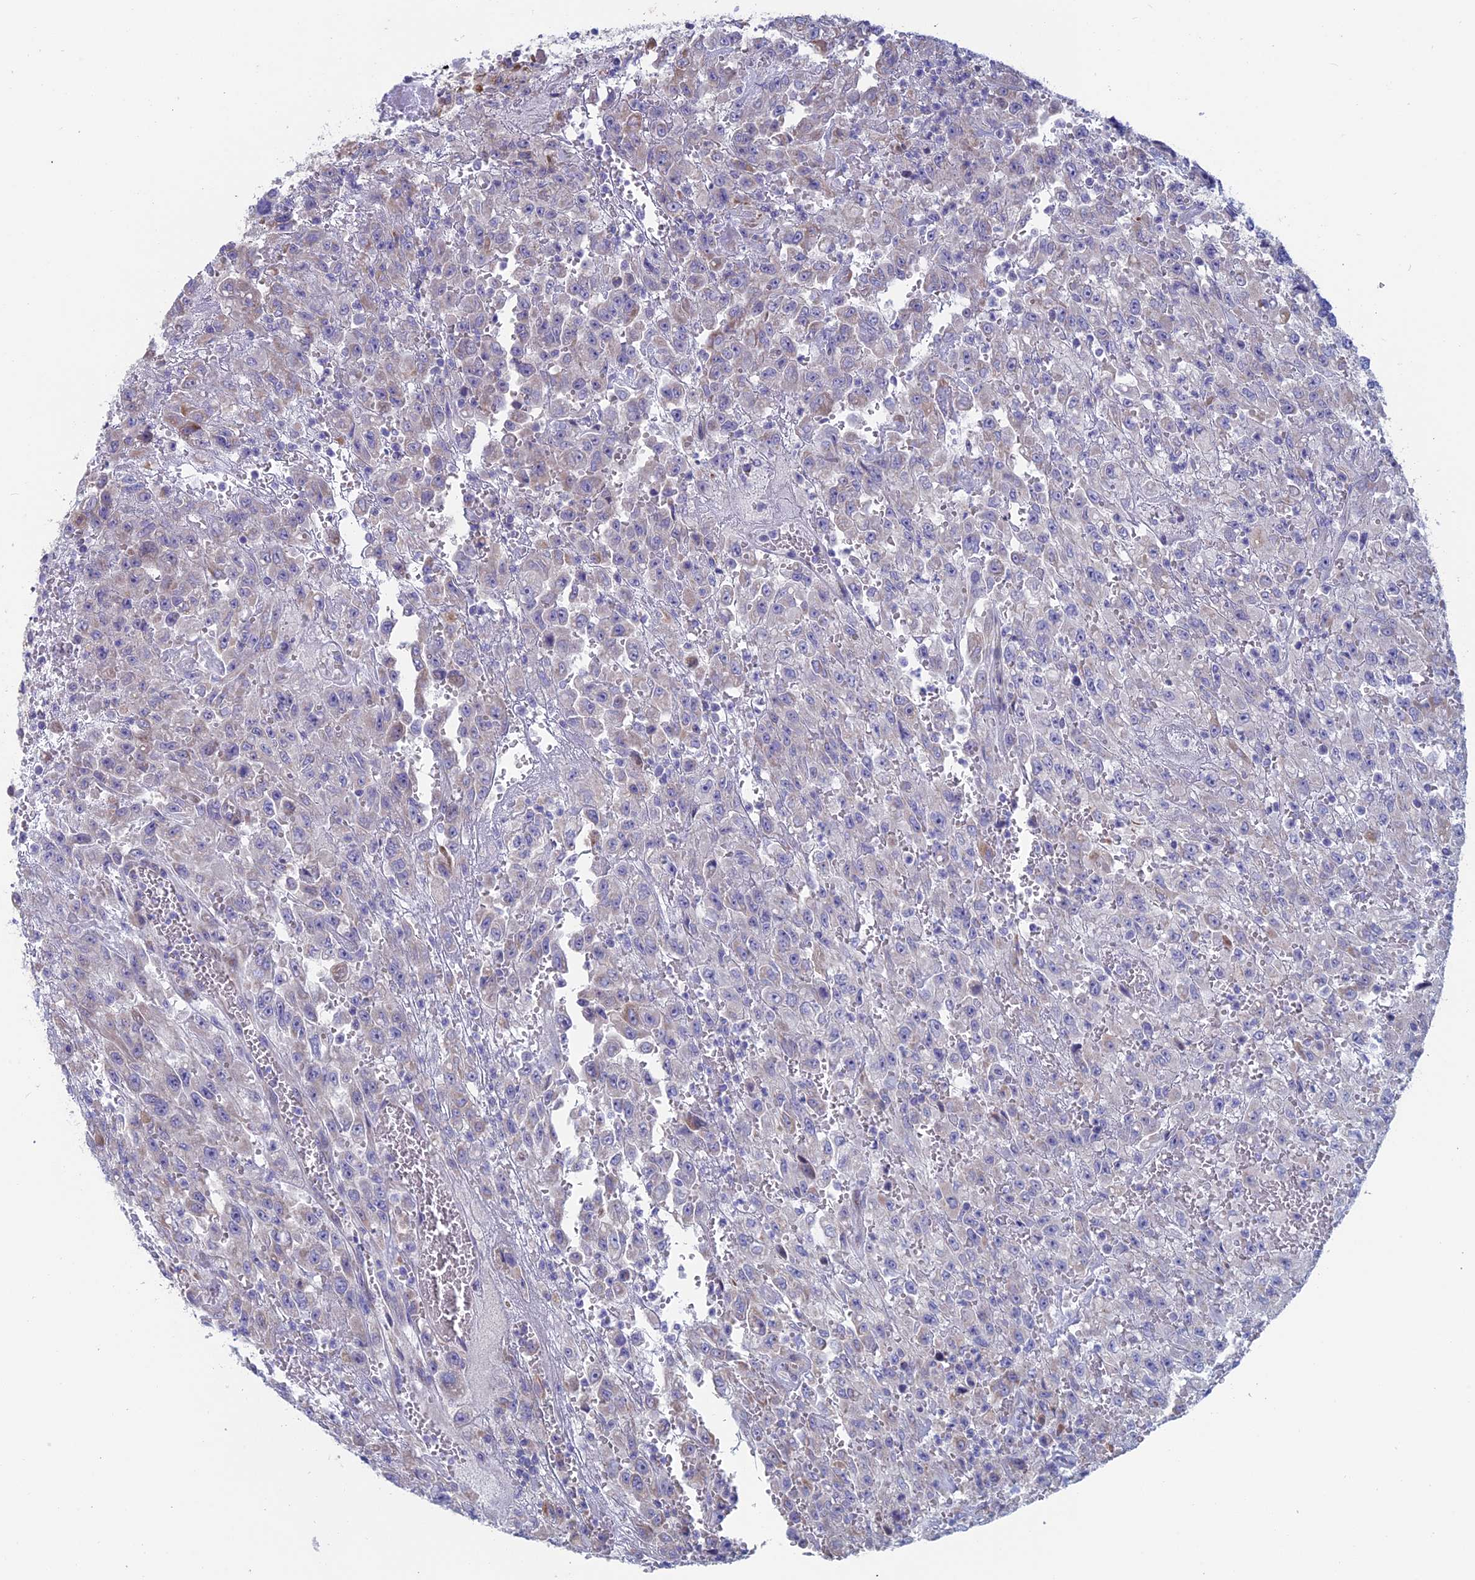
{"staining": {"intensity": "weak", "quantity": "<25%", "location": "cytoplasmic/membranous"}, "tissue": "urothelial cancer", "cell_type": "Tumor cells", "image_type": "cancer", "snomed": [{"axis": "morphology", "description": "Urothelial carcinoma, High grade"}, {"axis": "topography", "description": "Urinary bladder"}], "caption": "A histopathology image of urothelial cancer stained for a protein exhibits no brown staining in tumor cells. Nuclei are stained in blue.", "gene": "NIBAN3", "patient": {"sex": "male", "age": 46}}